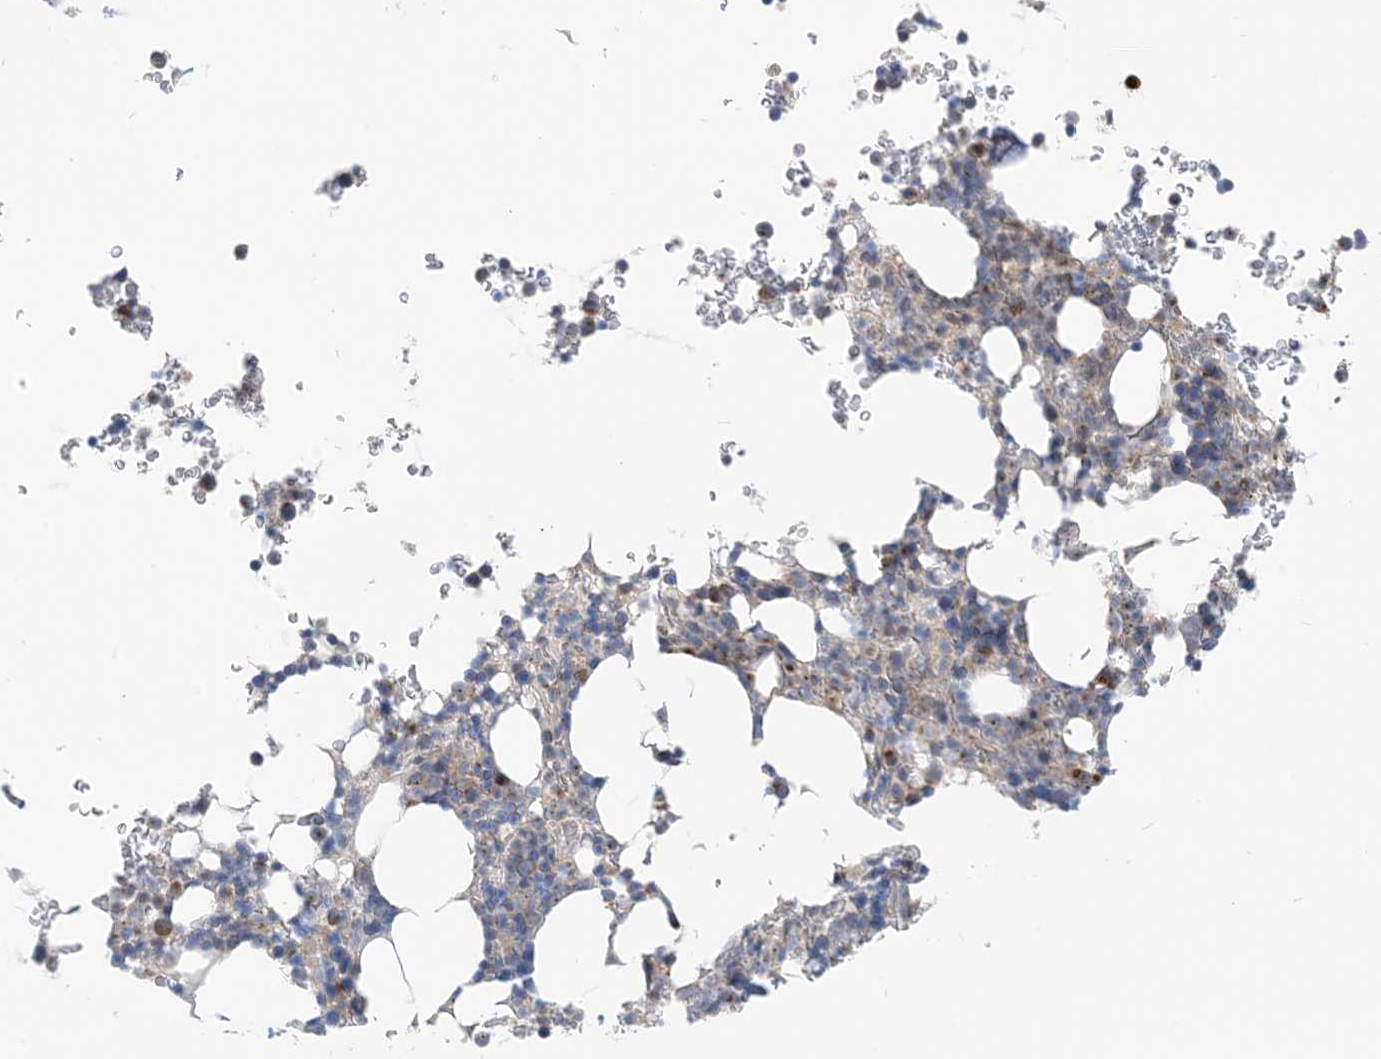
{"staining": {"intensity": "strong", "quantity": "<25%", "location": "cytoplasmic/membranous"}, "tissue": "bone marrow", "cell_type": "Hematopoietic cells", "image_type": "normal", "snomed": [{"axis": "morphology", "description": "Normal tissue, NOS"}, {"axis": "topography", "description": "Bone marrow"}], "caption": "IHC of normal bone marrow displays medium levels of strong cytoplasmic/membranous staining in approximately <25% of hematopoietic cells.", "gene": "PLEKHA3", "patient": {"sex": "male", "age": 58}}